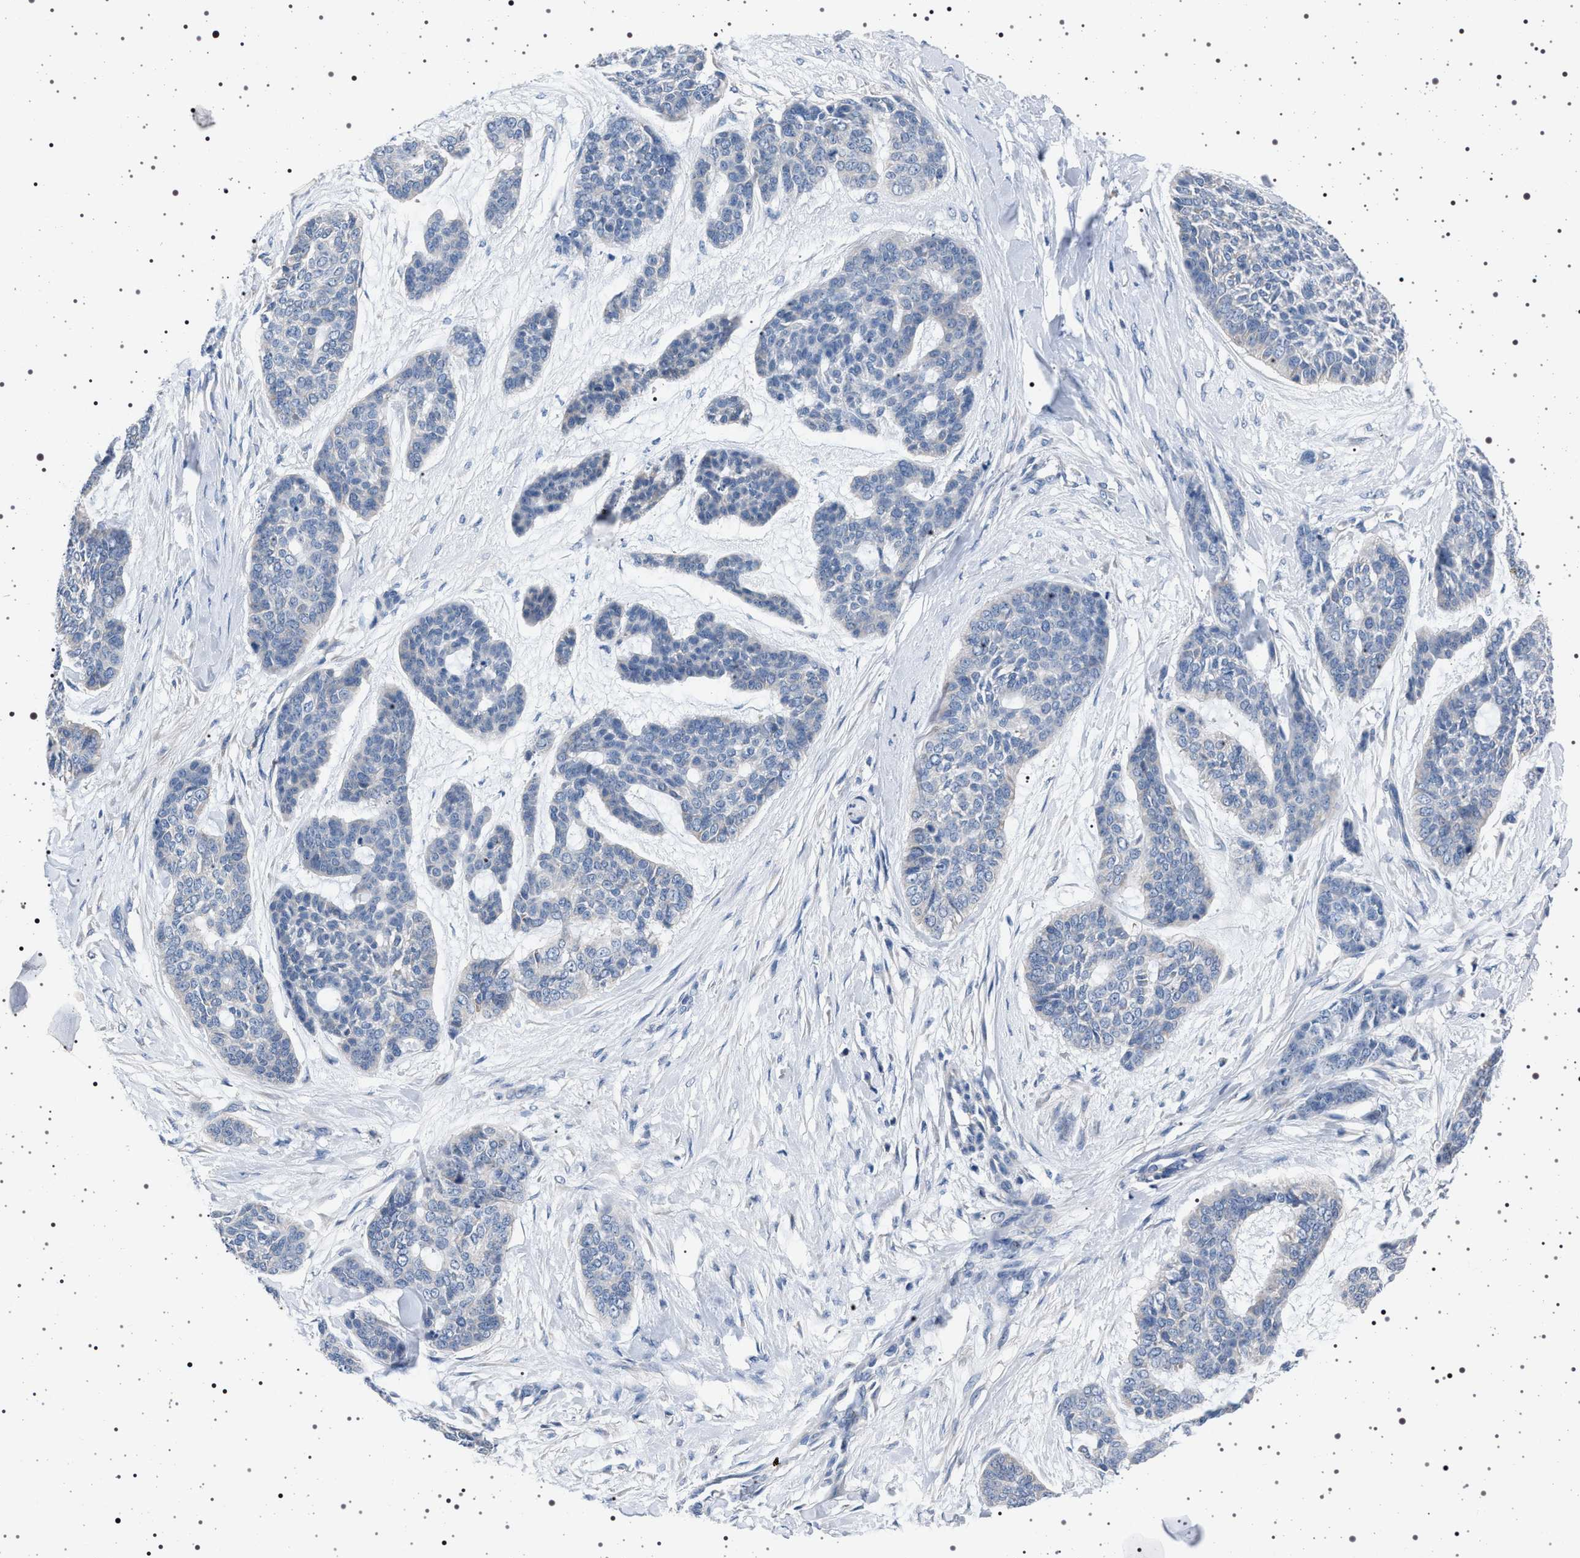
{"staining": {"intensity": "negative", "quantity": "none", "location": "none"}, "tissue": "skin cancer", "cell_type": "Tumor cells", "image_type": "cancer", "snomed": [{"axis": "morphology", "description": "Basal cell carcinoma"}, {"axis": "topography", "description": "Skin"}], "caption": "The image displays no staining of tumor cells in skin basal cell carcinoma.", "gene": "NAT9", "patient": {"sex": "female", "age": 64}}